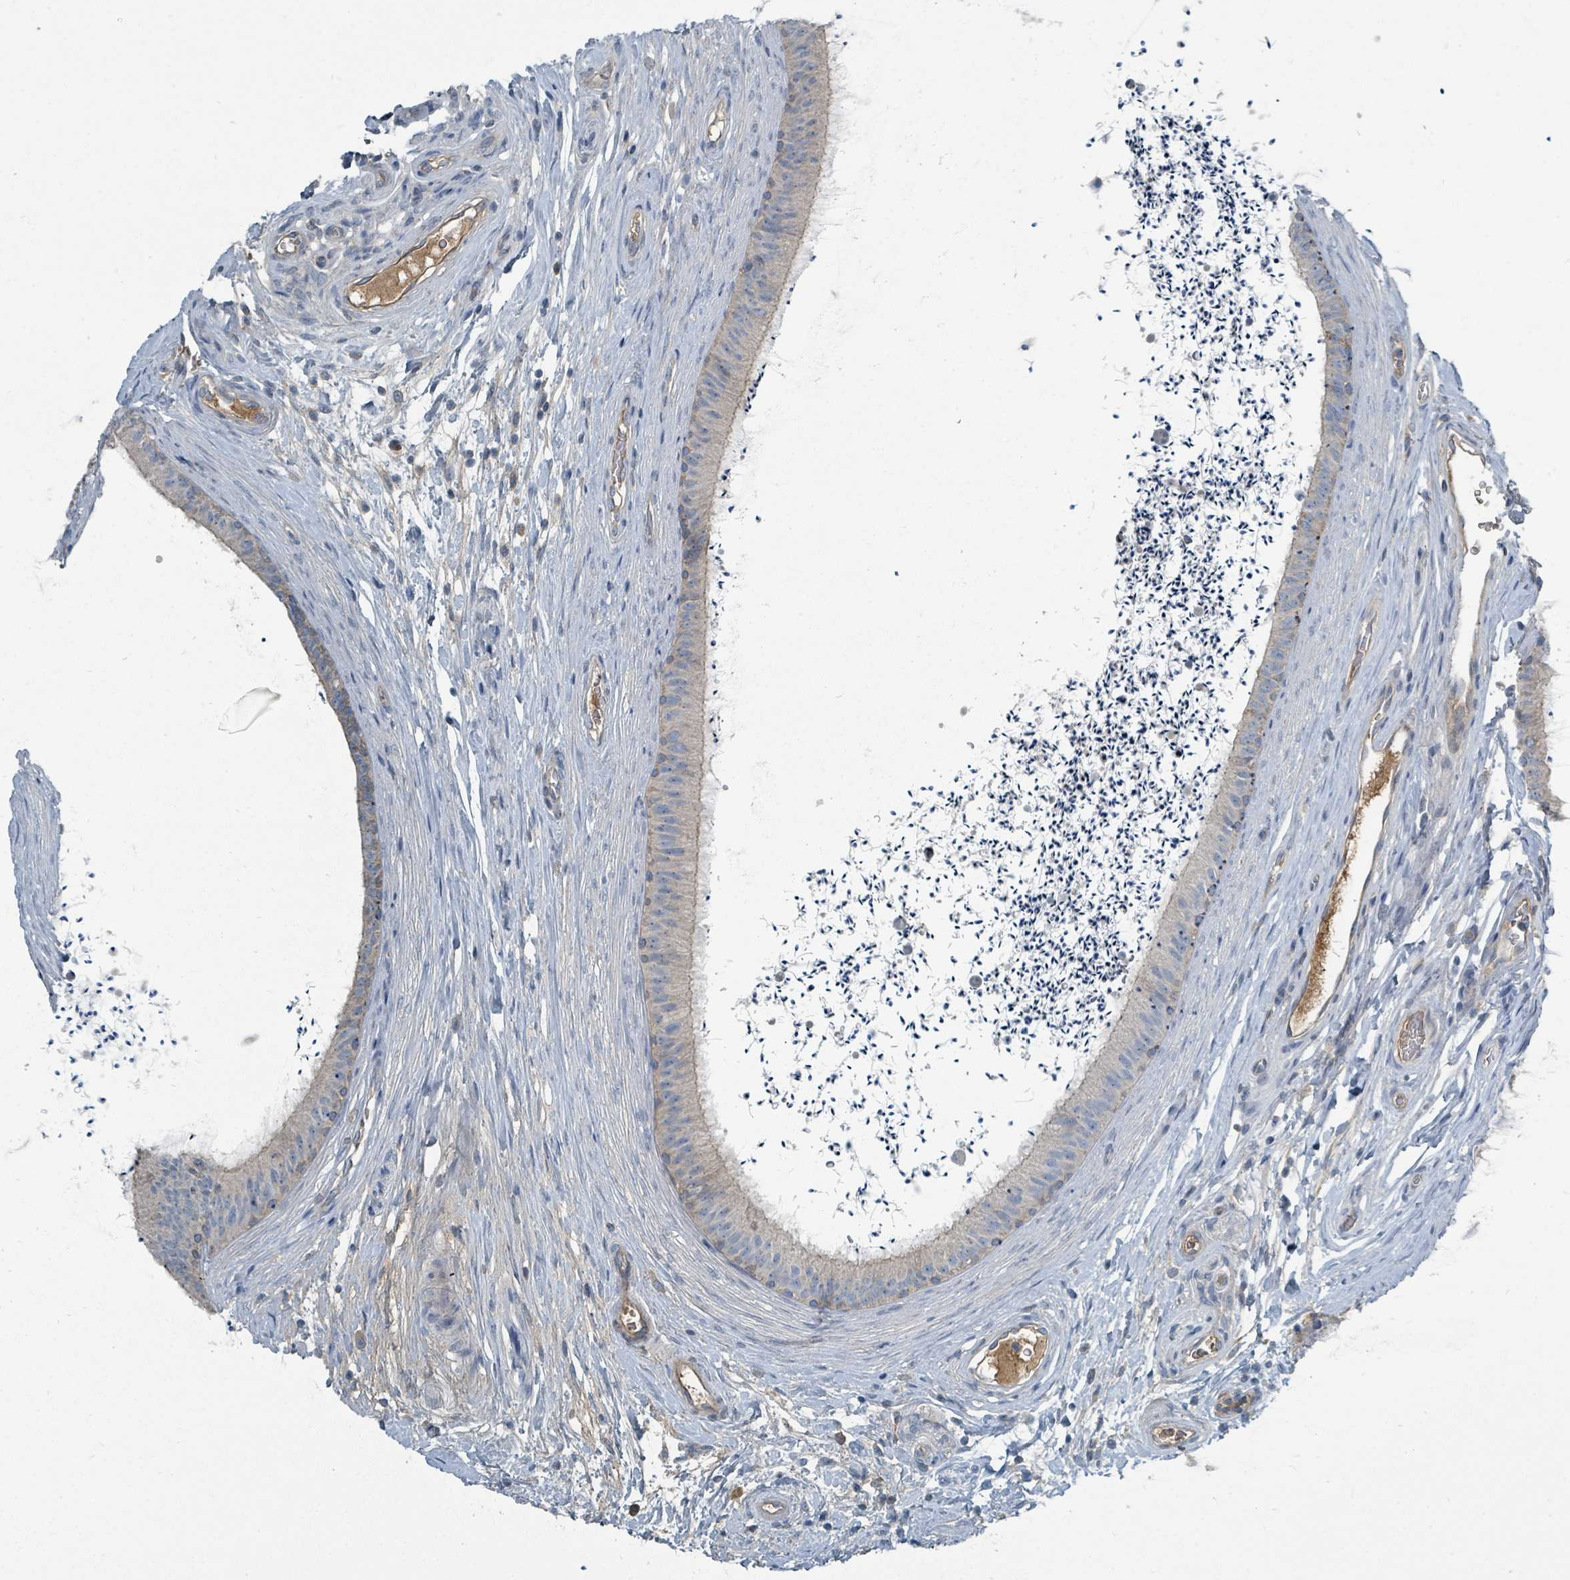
{"staining": {"intensity": "negative", "quantity": "none", "location": "none"}, "tissue": "epididymis", "cell_type": "Glandular cells", "image_type": "normal", "snomed": [{"axis": "morphology", "description": "Normal tissue, NOS"}, {"axis": "topography", "description": "Testis"}, {"axis": "topography", "description": "Epididymis"}], "caption": "Immunohistochemistry of benign human epididymis reveals no staining in glandular cells.", "gene": "SLC25A23", "patient": {"sex": "male", "age": 41}}